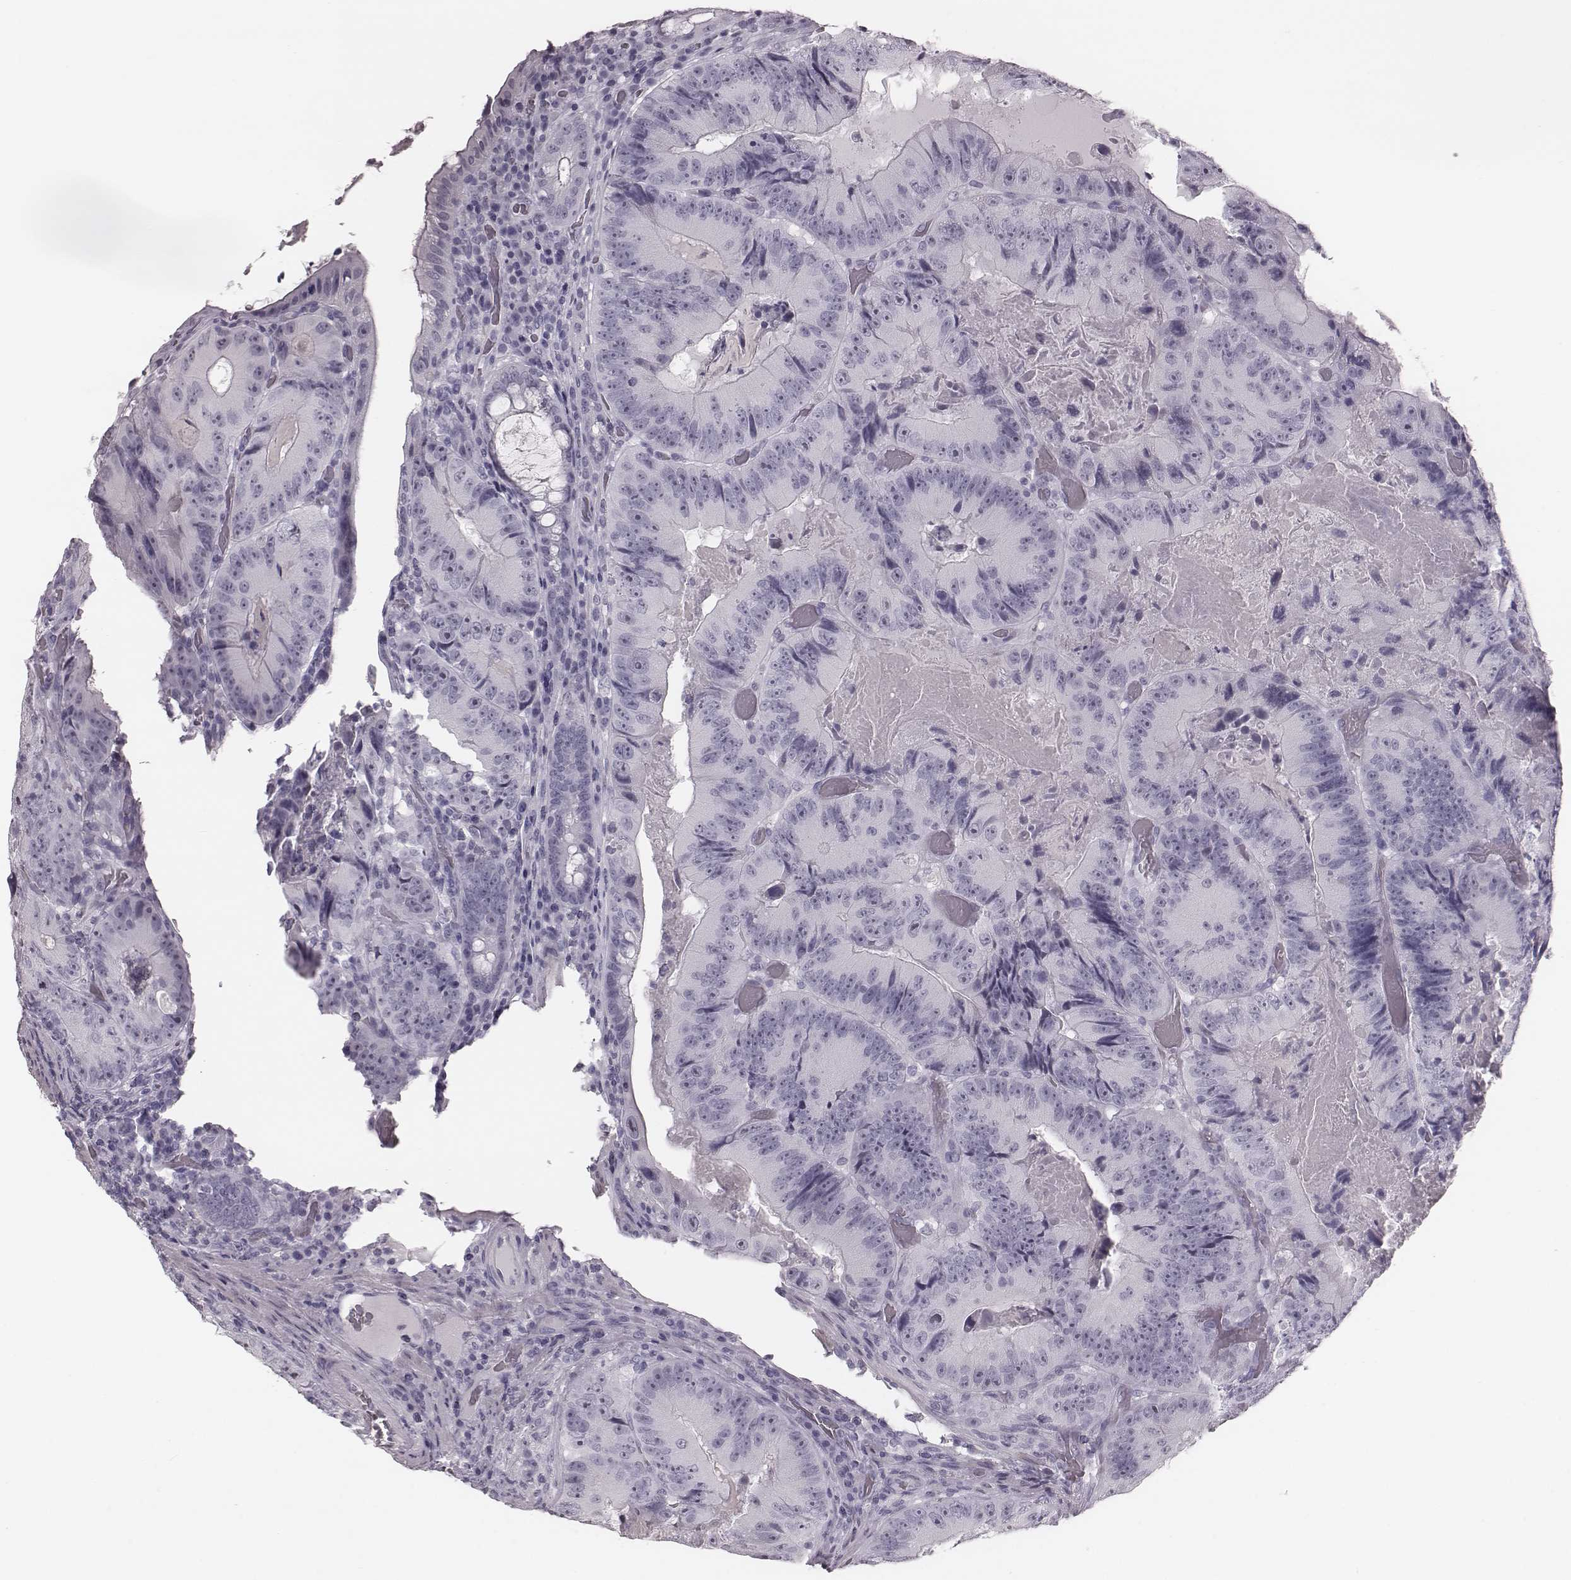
{"staining": {"intensity": "negative", "quantity": "none", "location": "none"}, "tissue": "colorectal cancer", "cell_type": "Tumor cells", "image_type": "cancer", "snomed": [{"axis": "morphology", "description": "Adenocarcinoma, NOS"}, {"axis": "topography", "description": "Colon"}], "caption": "High magnification brightfield microscopy of colorectal cancer stained with DAB (brown) and counterstained with hematoxylin (blue): tumor cells show no significant expression. (Brightfield microscopy of DAB immunohistochemistry at high magnification).", "gene": "KRT74", "patient": {"sex": "female", "age": 86}}